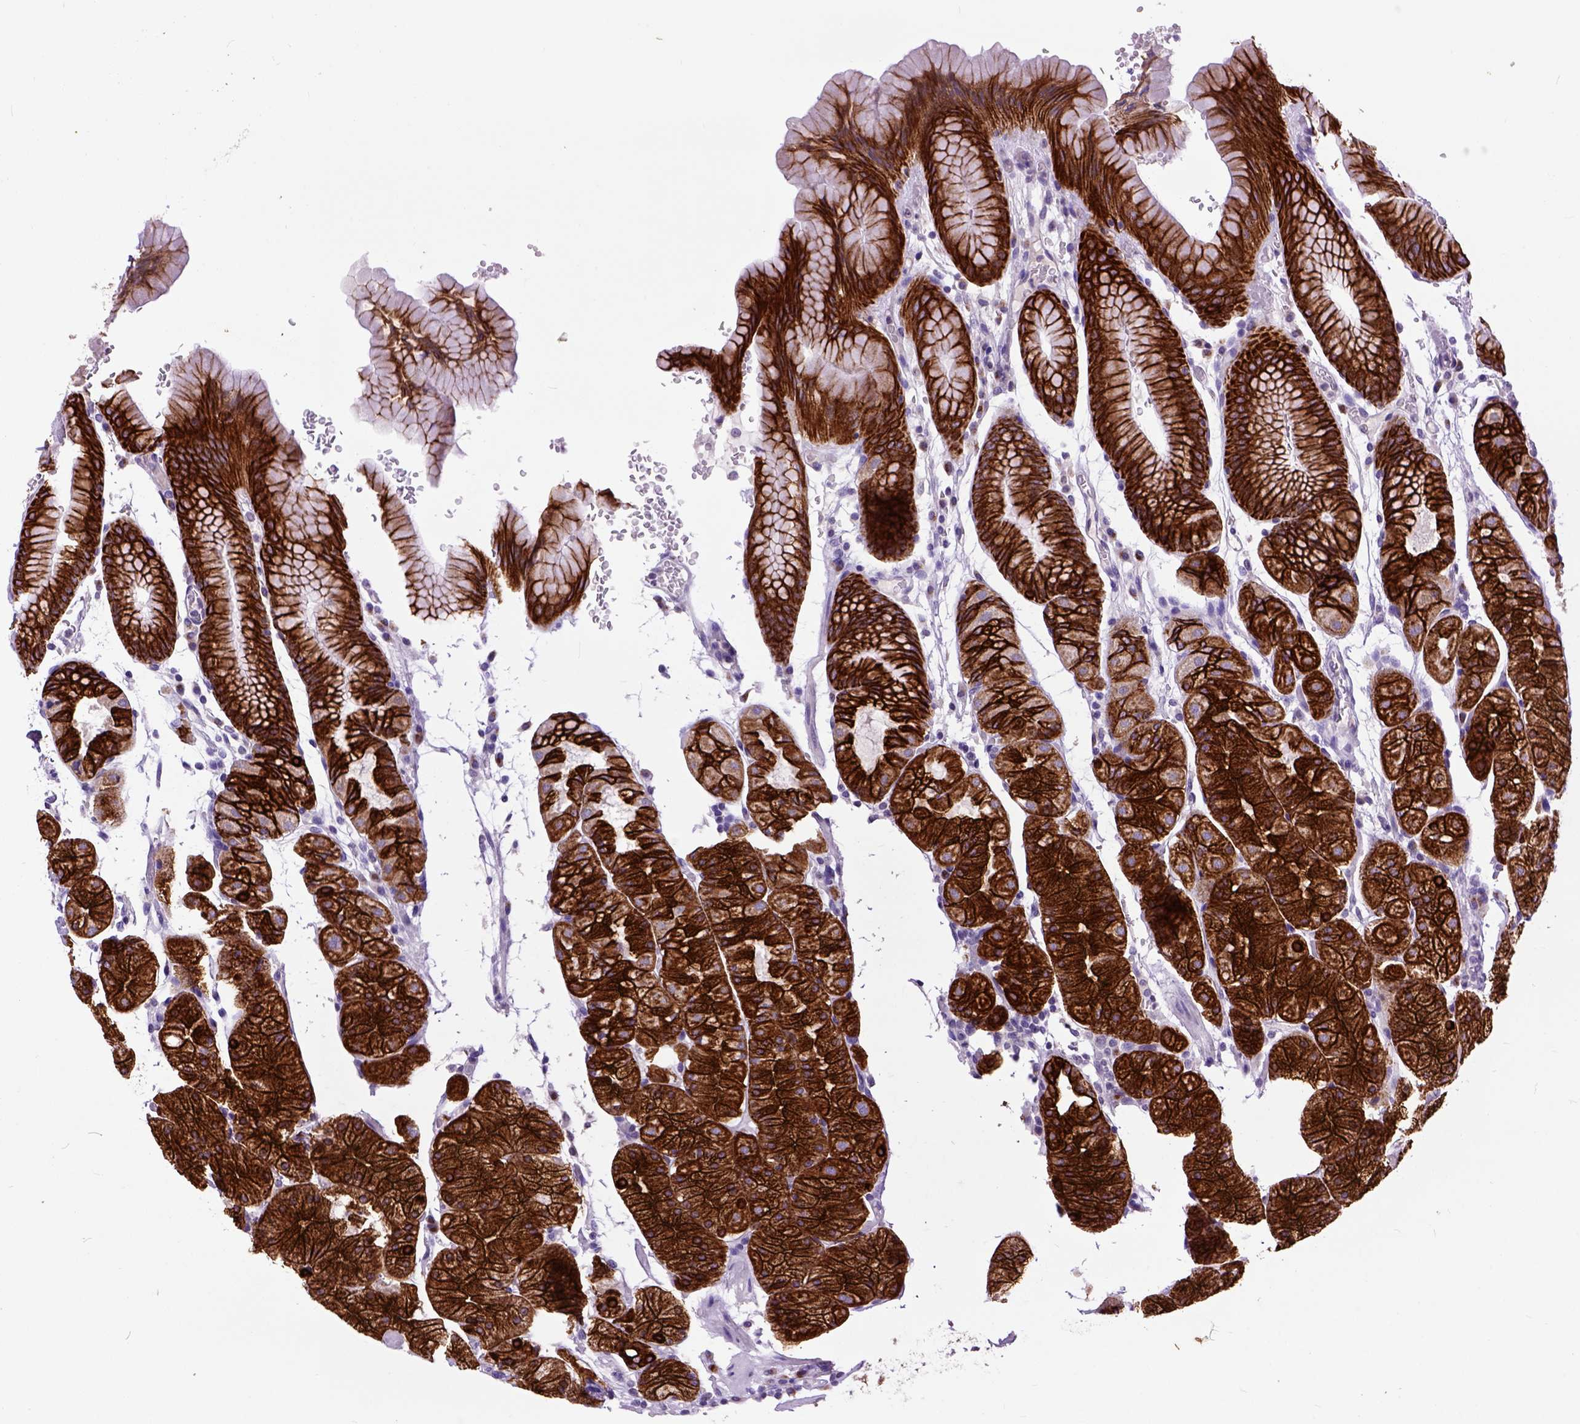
{"staining": {"intensity": "strong", "quantity": ">75%", "location": "cytoplasmic/membranous"}, "tissue": "stomach", "cell_type": "Glandular cells", "image_type": "normal", "snomed": [{"axis": "morphology", "description": "Normal tissue, NOS"}, {"axis": "topography", "description": "Stomach, upper"}, {"axis": "topography", "description": "Stomach"}], "caption": "IHC staining of unremarkable stomach, which shows high levels of strong cytoplasmic/membranous expression in approximately >75% of glandular cells indicating strong cytoplasmic/membranous protein positivity. The staining was performed using DAB (3,3'-diaminobenzidine) (brown) for protein detection and nuclei were counterstained in hematoxylin (blue).", "gene": "RAB25", "patient": {"sex": "male", "age": 76}}